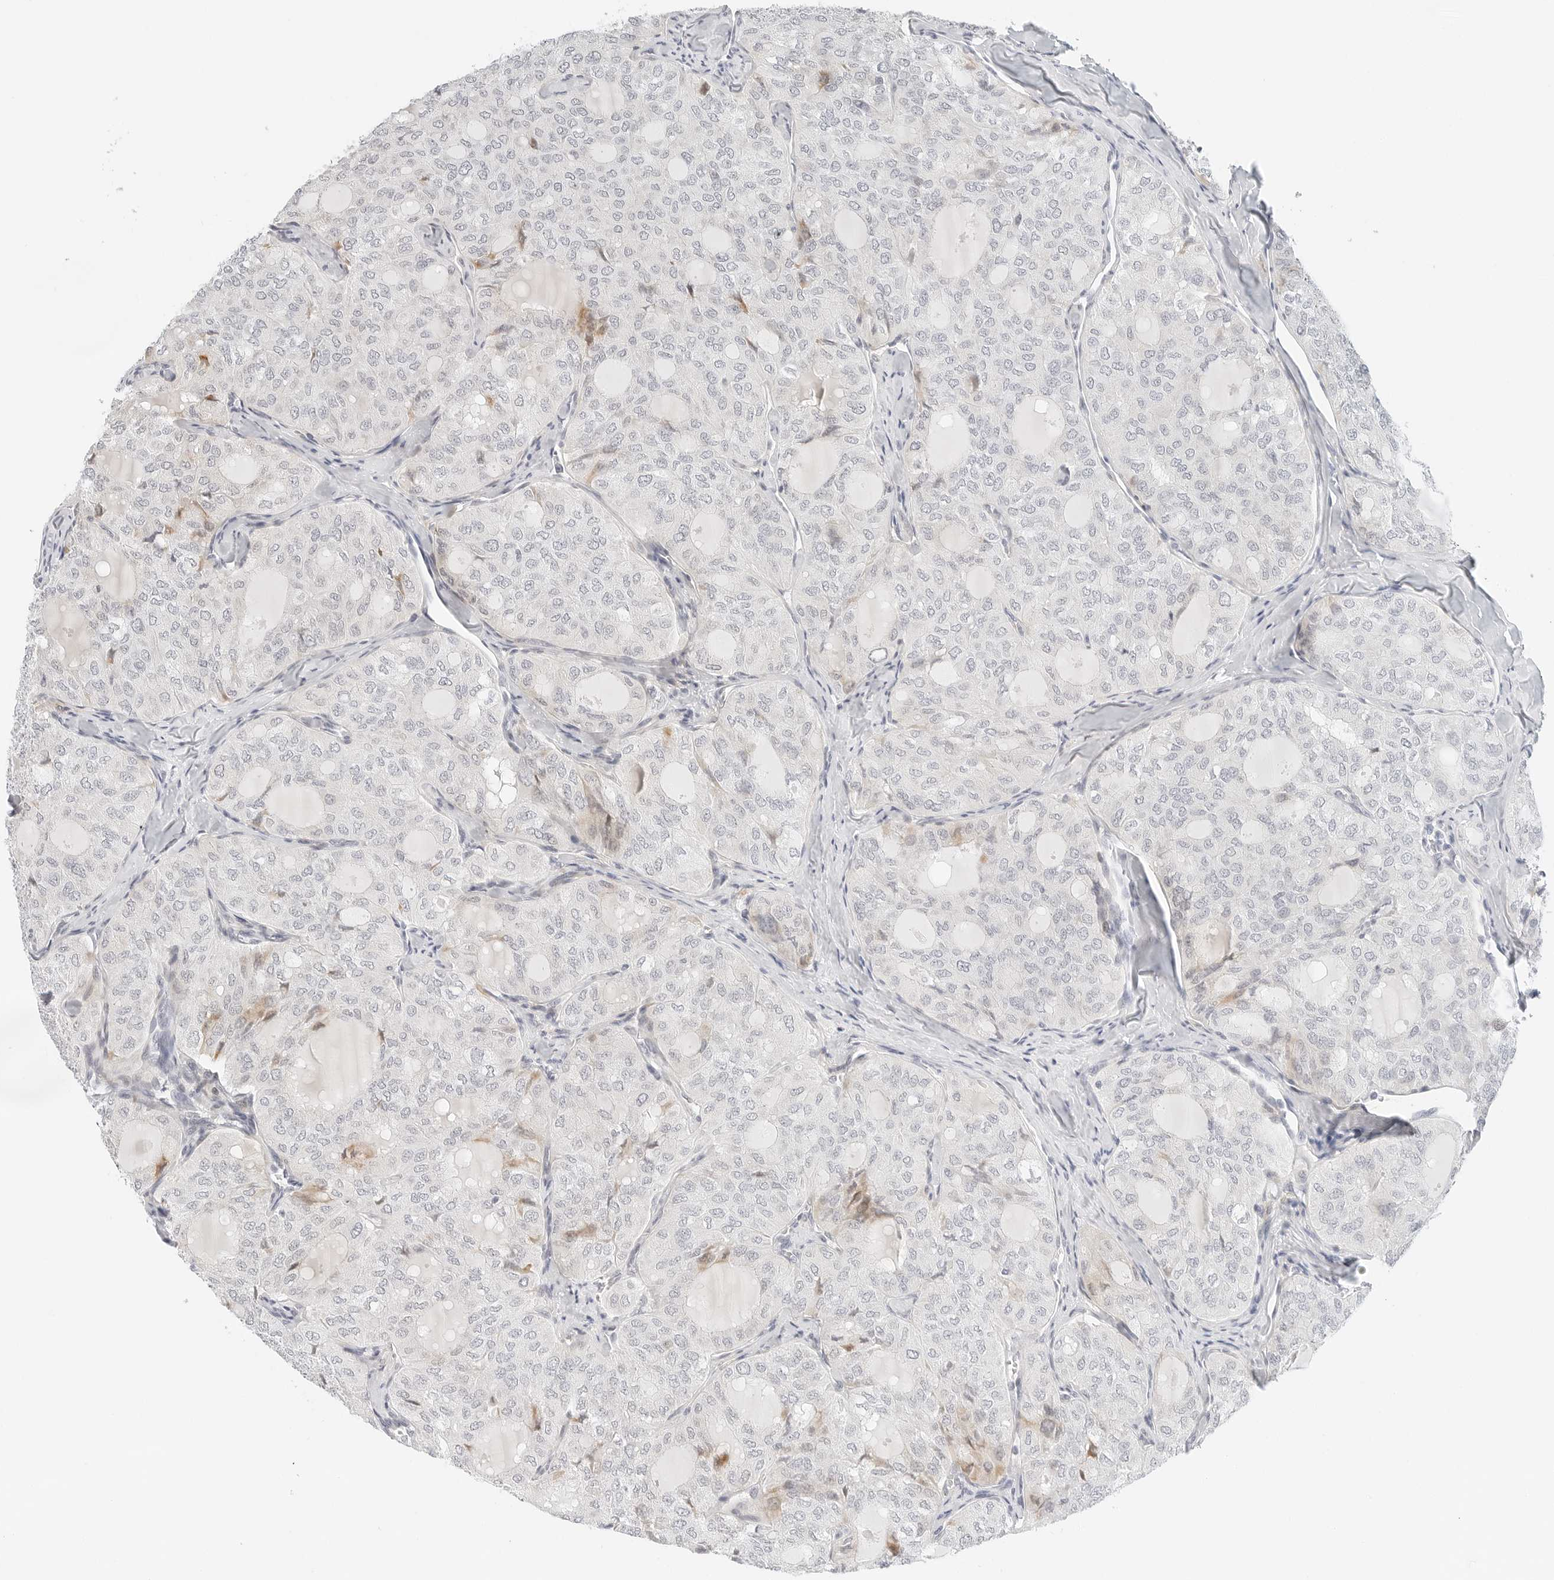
{"staining": {"intensity": "weak", "quantity": "<25%", "location": "cytoplasmic/membranous"}, "tissue": "thyroid cancer", "cell_type": "Tumor cells", "image_type": "cancer", "snomed": [{"axis": "morphology", "description": "Follicular adenoma carcinoma, NOS"}, {"axis": "topography", "description": "Thyroid gland"}], "caption": "Thyroid cancer was stained to show a protein in brown. There is no significant staining in tumor cells. (Stains: DAB (3,3'-diaminobenzidine) immunohistochemistry with hematoxylin counter stain, Microscopy: brightfield microscopy at high magnification).", "gene": "PARP10", "patient": {"sex": "male", "age": 75}}